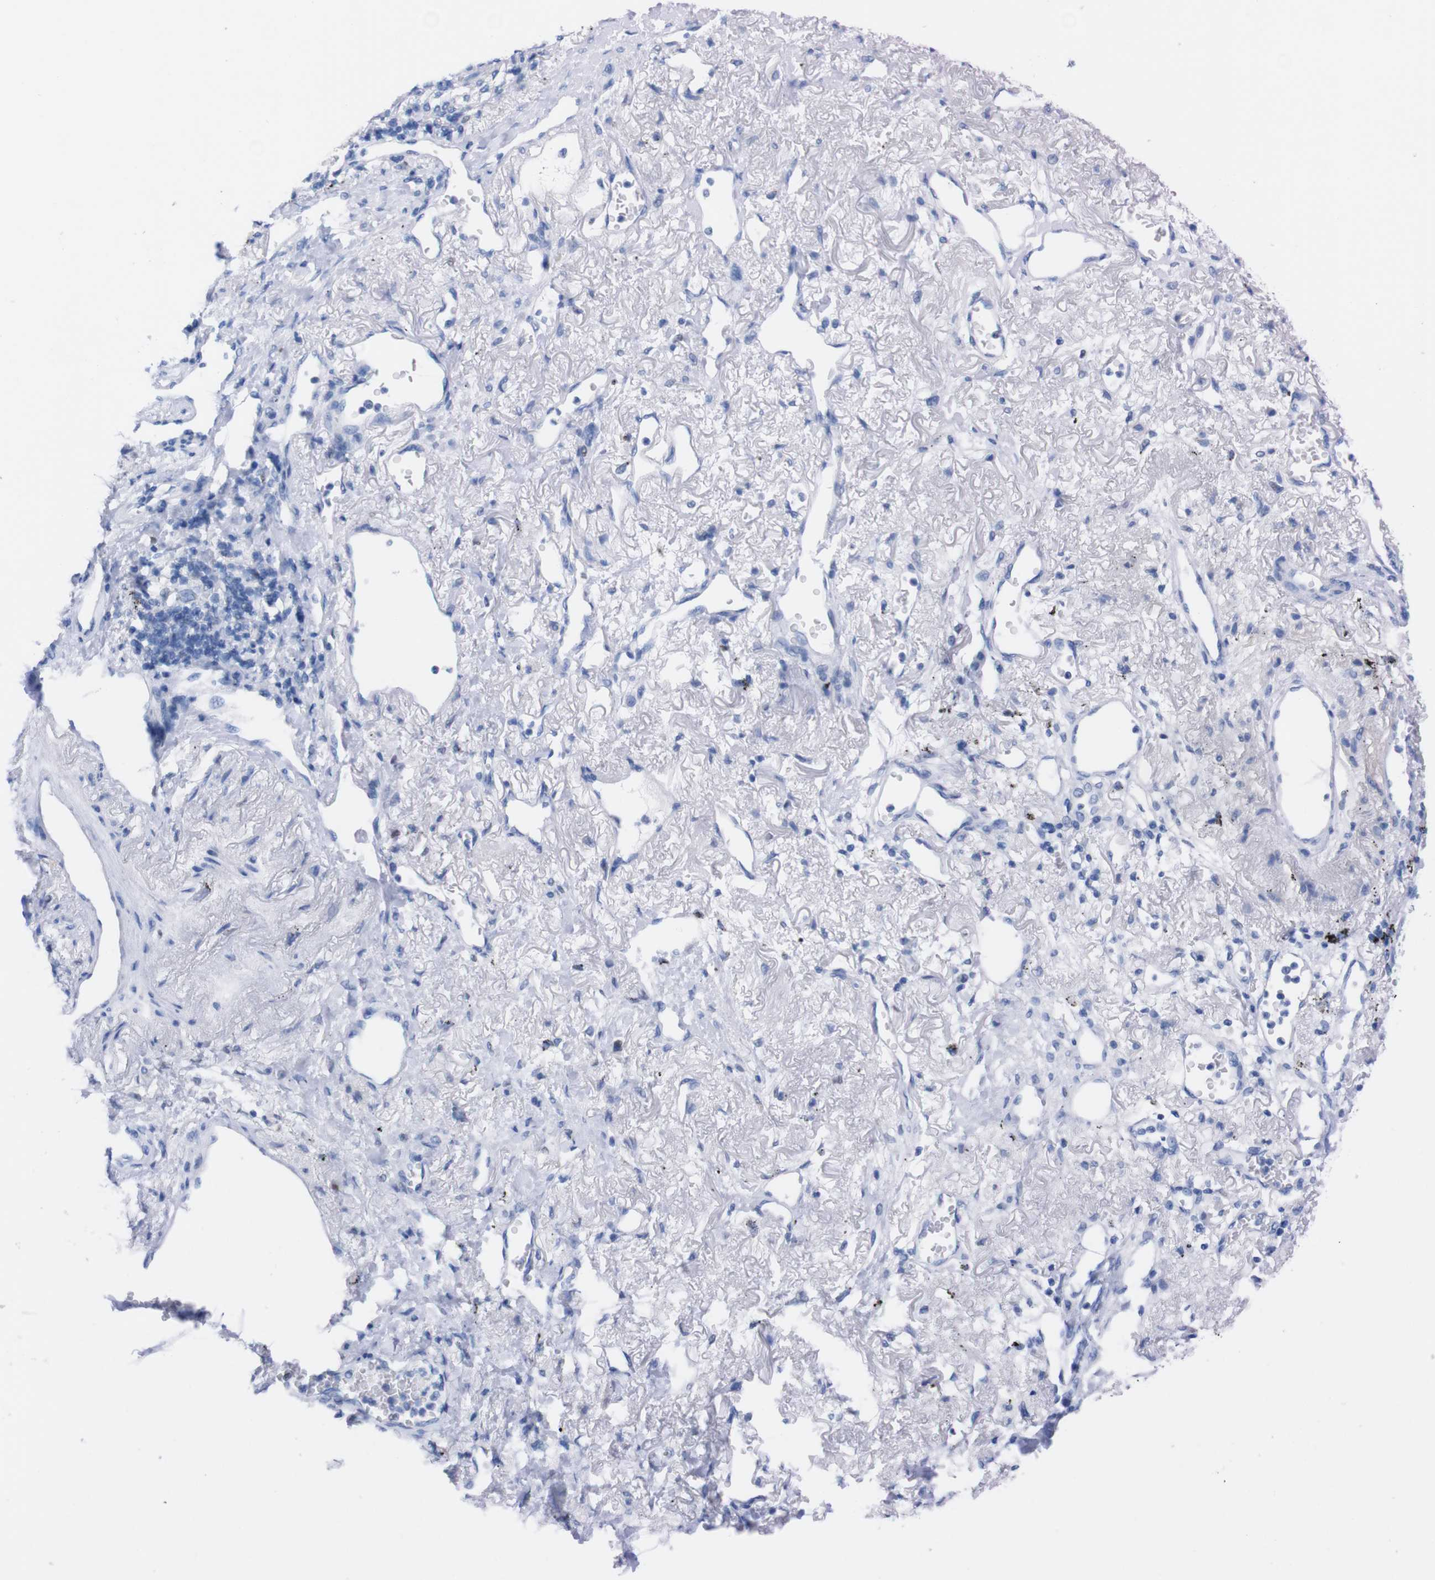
{"staining": {"intensity": "negative", "quantity": "none", "location": "none"}, "tissue": "lung cancer", "cell_type": "Tumor cells", "image_type": "cancer", "snomed": [{"axis": "morphology", "description": "Squamous cell carcinoma, NOS"}, {"axis": "topography", "description": "Lung"}], "caption": "High magnification brightfield microscopy of lung squamous cell carcinoma stained with DAB (brown) and counterstained with hematoxylin (blue): tumor cells show no significant positivity.", "gene": "P2RY12", "patient": {"sex": "female", "age": 73}}